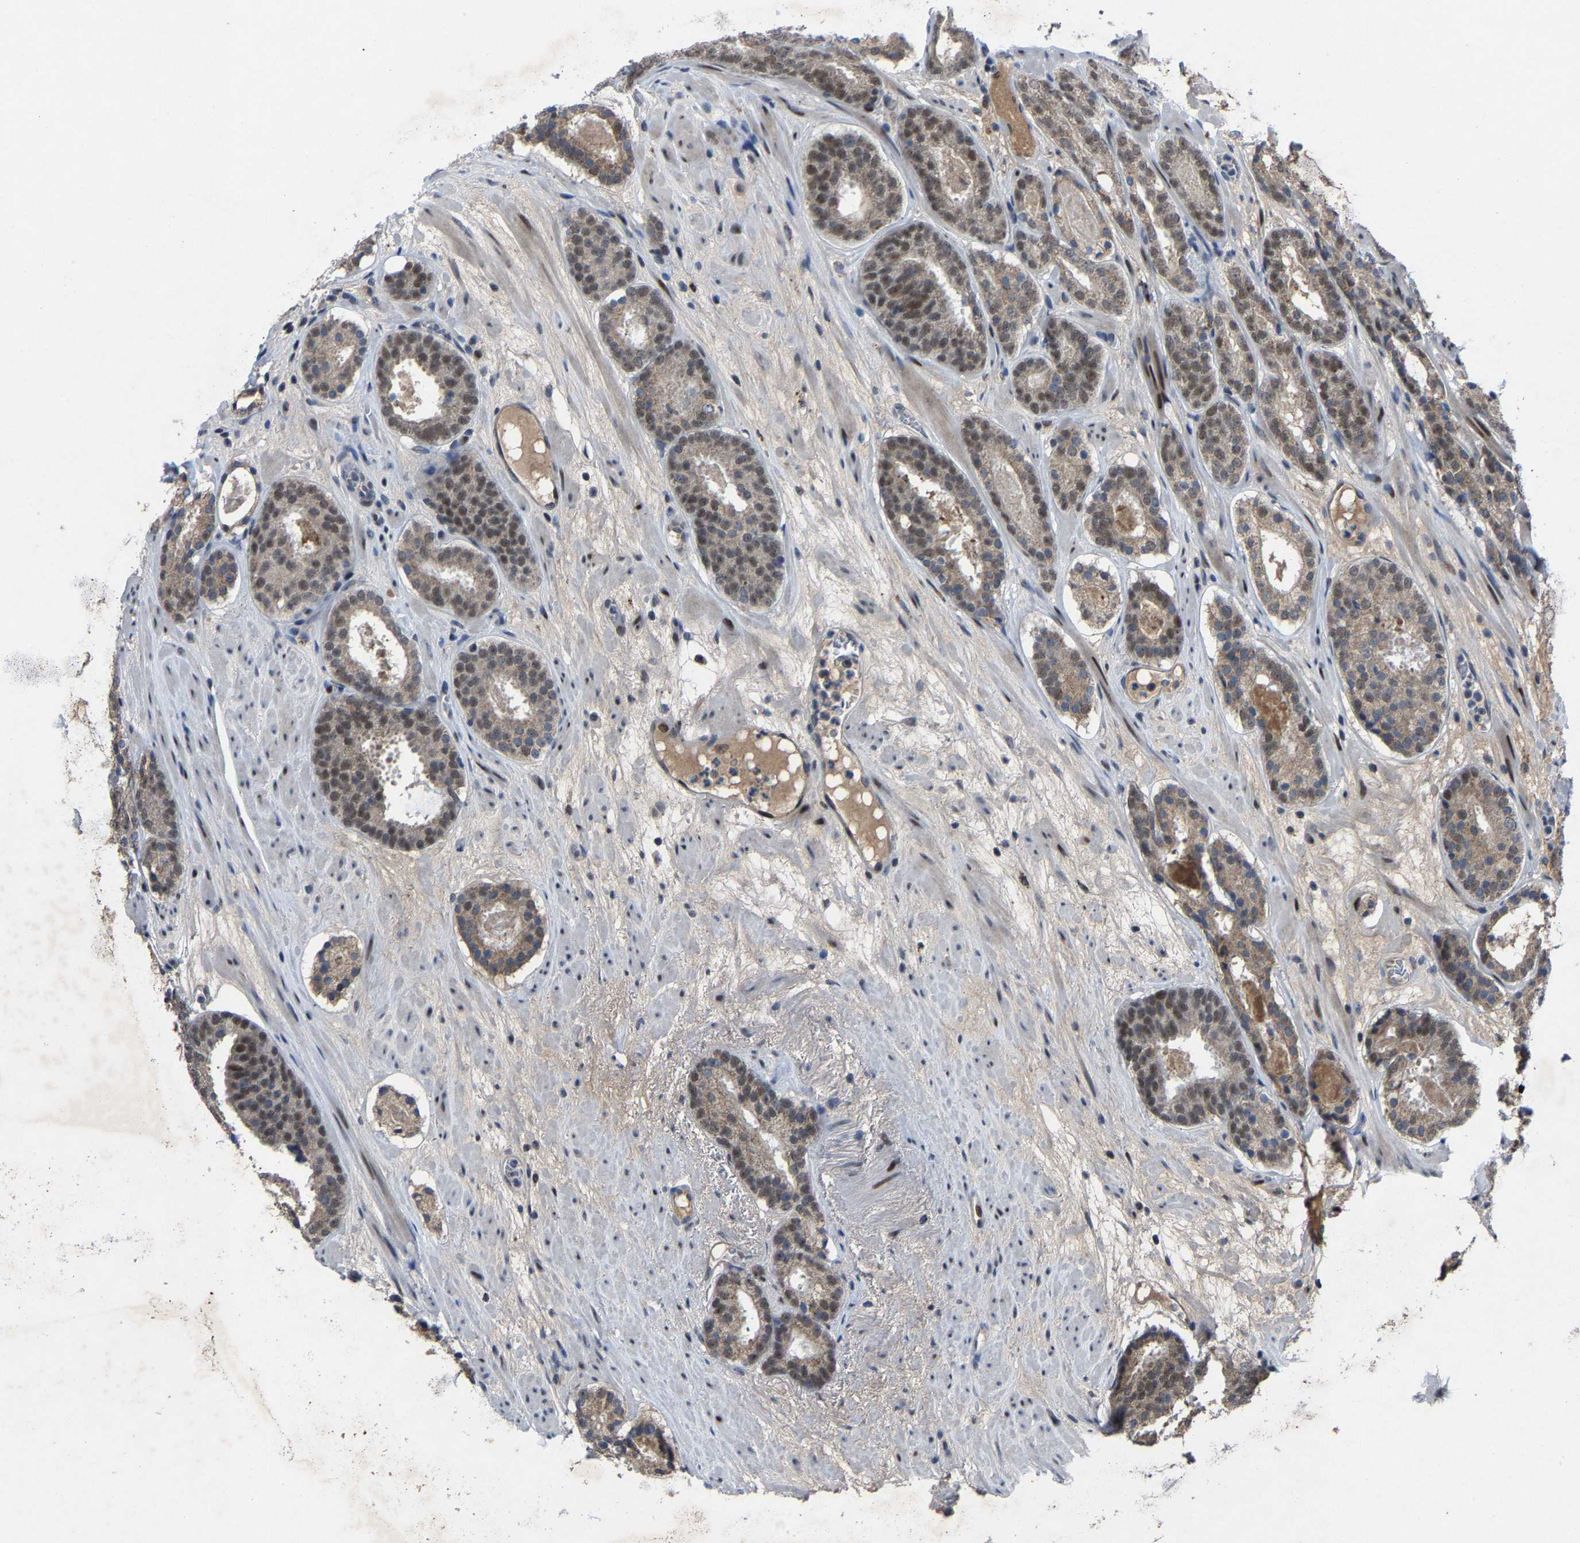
{"staining": {"intensity": "weak", "quantity": ">75%", "location": "cytoplasmic/membranous,nuclear"}, "tissue": "prostate cancer", "cell_type": "Tumor cells", "image_type": "cancer", "snomed": [{"axis": "morphology", "description": "Adenocarcinoma, Low grade"}, {"axis": "topography", "description": "Prostate"}], "caption": "The immunohistochemical stain shows weak cytoplasmic/membranous and nuclear staining in tumor cells of prostate low-grade adenocarcinoma tissue.", "gene": "LSM8", "patient": {"sex": "male", "age": 69}}